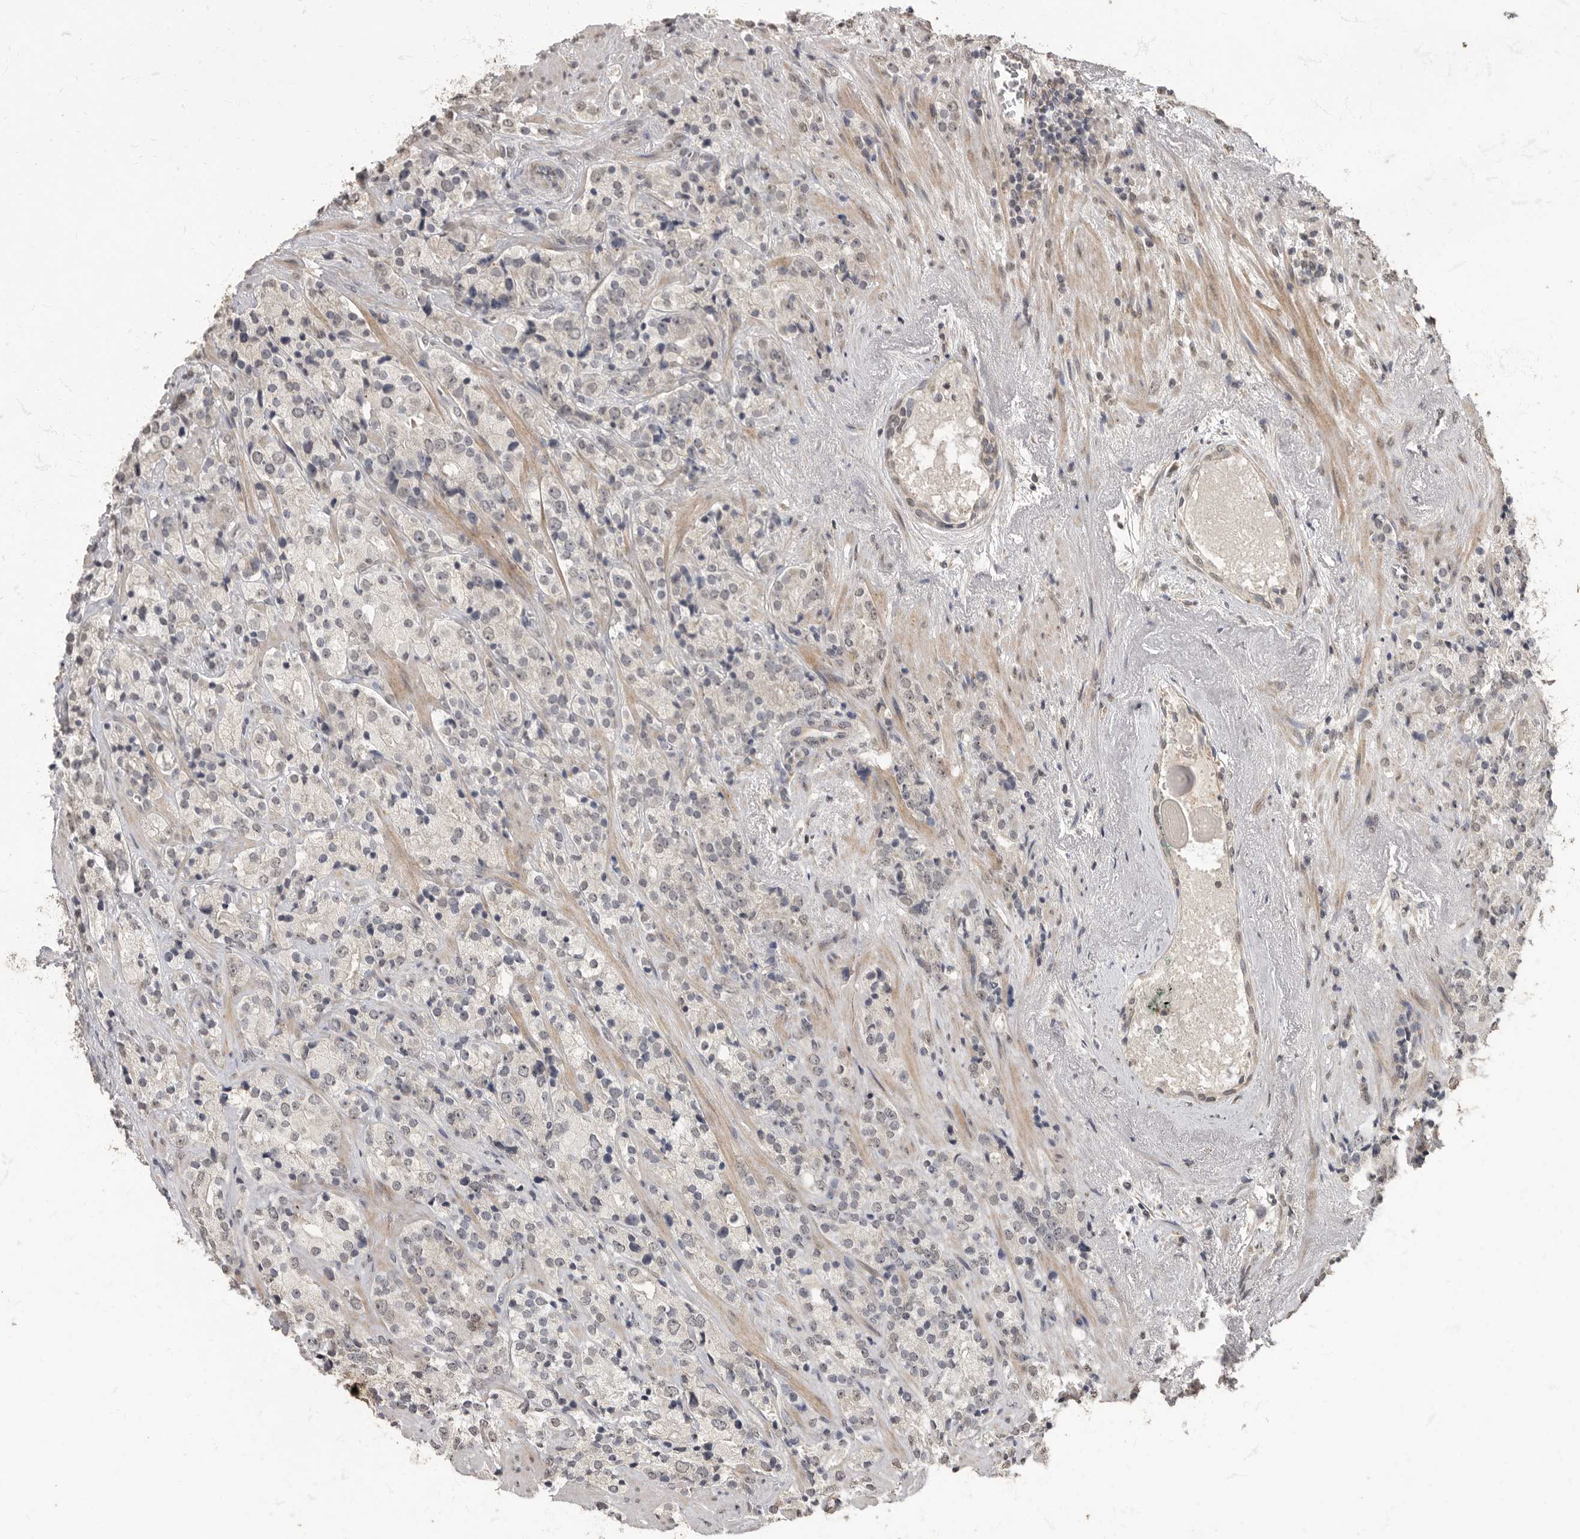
{"staining": {"intensity": "negative", "quantity": "none", "location": "none"}, "tissue": "prostate cancer", "cell_type": "Tumor cells", "image_type": "cancer", "snomed": [{"axis": "morphology", "description": "Adenocarcinoma, High grade"}, {"axis": "topography", "description": "Prostate"}], "caption": "Immunohistochemistry (IHC) of human adenocarcinoma (high-grade) (prostate) displays no positivity in tumor cells.", "gene": "MAFG", "patient": {"sex": "male", "age": 71}}